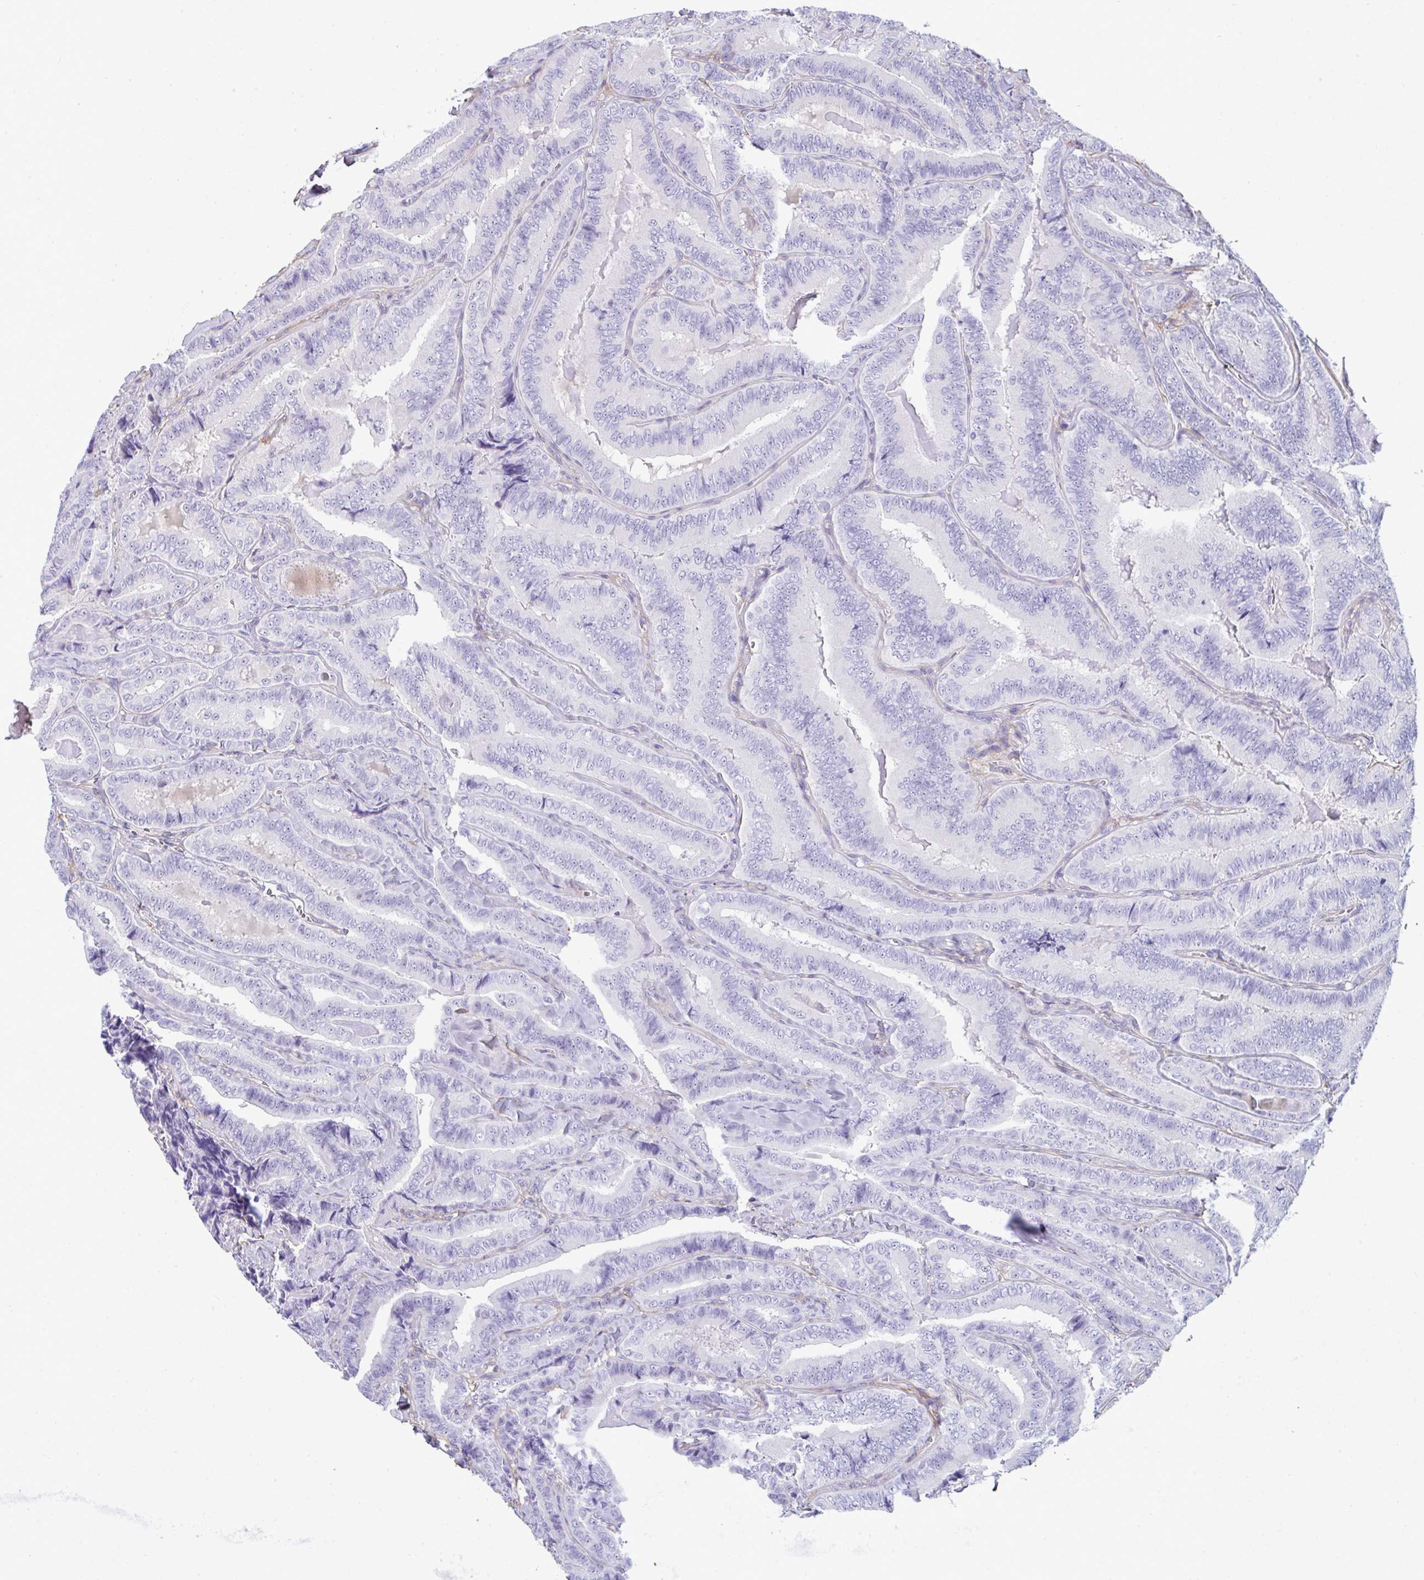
{"staining": {"intensity": "negative", "quantity": "none", "location": "none"}, "tissue": "thyroid cancer", "cell_type": "Tumor cells", "image_type": "cancer", "snomed": [{"axis": "morphology", "description": "Papillary adenocarcinoma, NOS"}, {"axis": "topography", "description": "Thyroid gland"}], "caption": "Papillary adenocarcinoma (thyroid) was stained to show a protein in brown. There is no significant positivity in tumor cells.", "gene": "LHFPL6", "patient": {"sex": "male", "age": 61}}